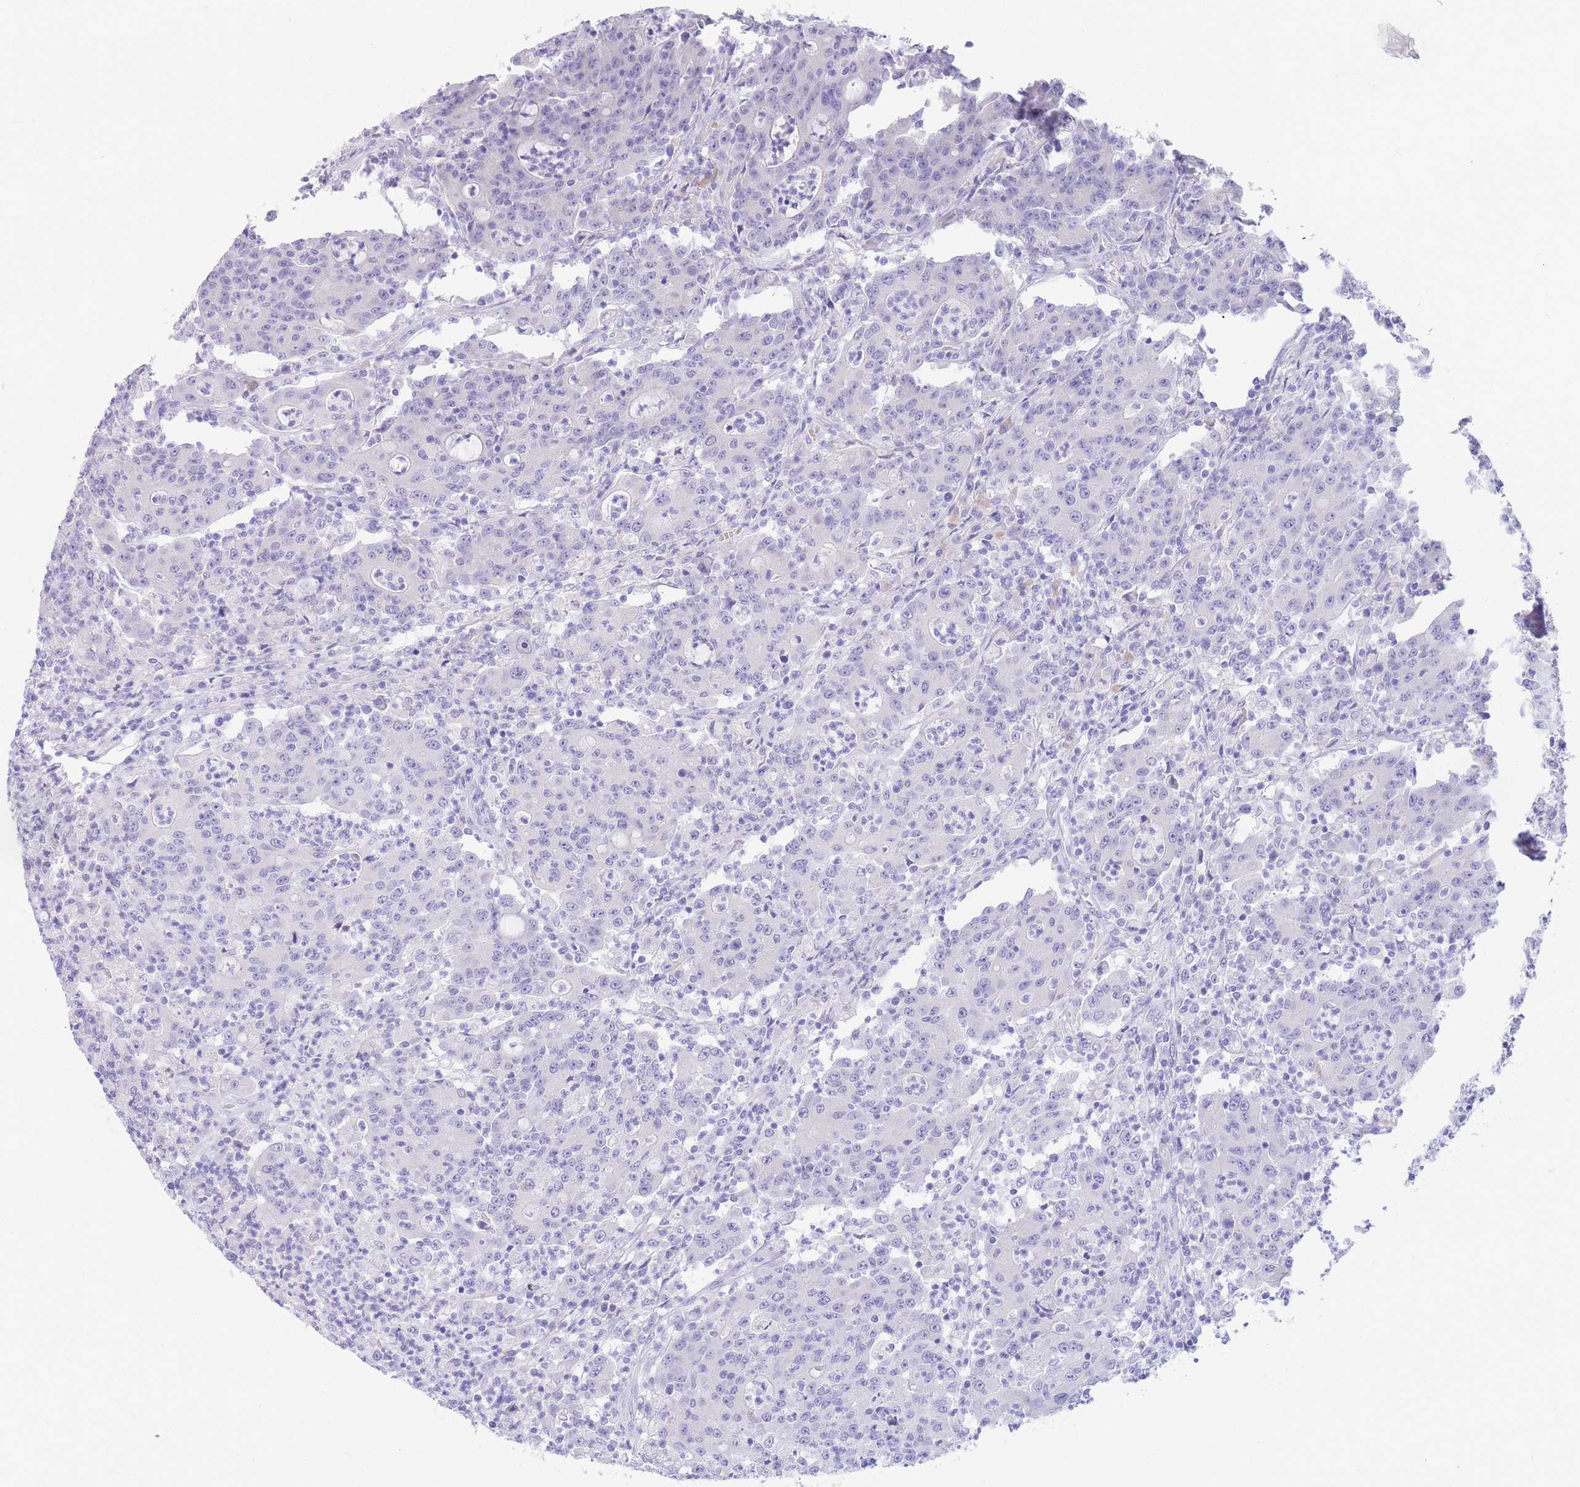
{"staining": {"intensity": "negative", "quantity": "none", "location": "none"}, "tissue": "colorectal cancer", "cell_type": "Tumor cells", "image_type": "cancer", "snomed": [{"axis": "morphology", "description": "Adenocarcinoma, NOS"}, {"axis": "topography", "description": "Colon"}], "caption": "Immunohistochemistry (IHC) of human adenocarcinoma (colorectal) exhibits no expression in tumor cells.", "gene": "SSUH2", "patient": {"sex": "male", "age": 83}}